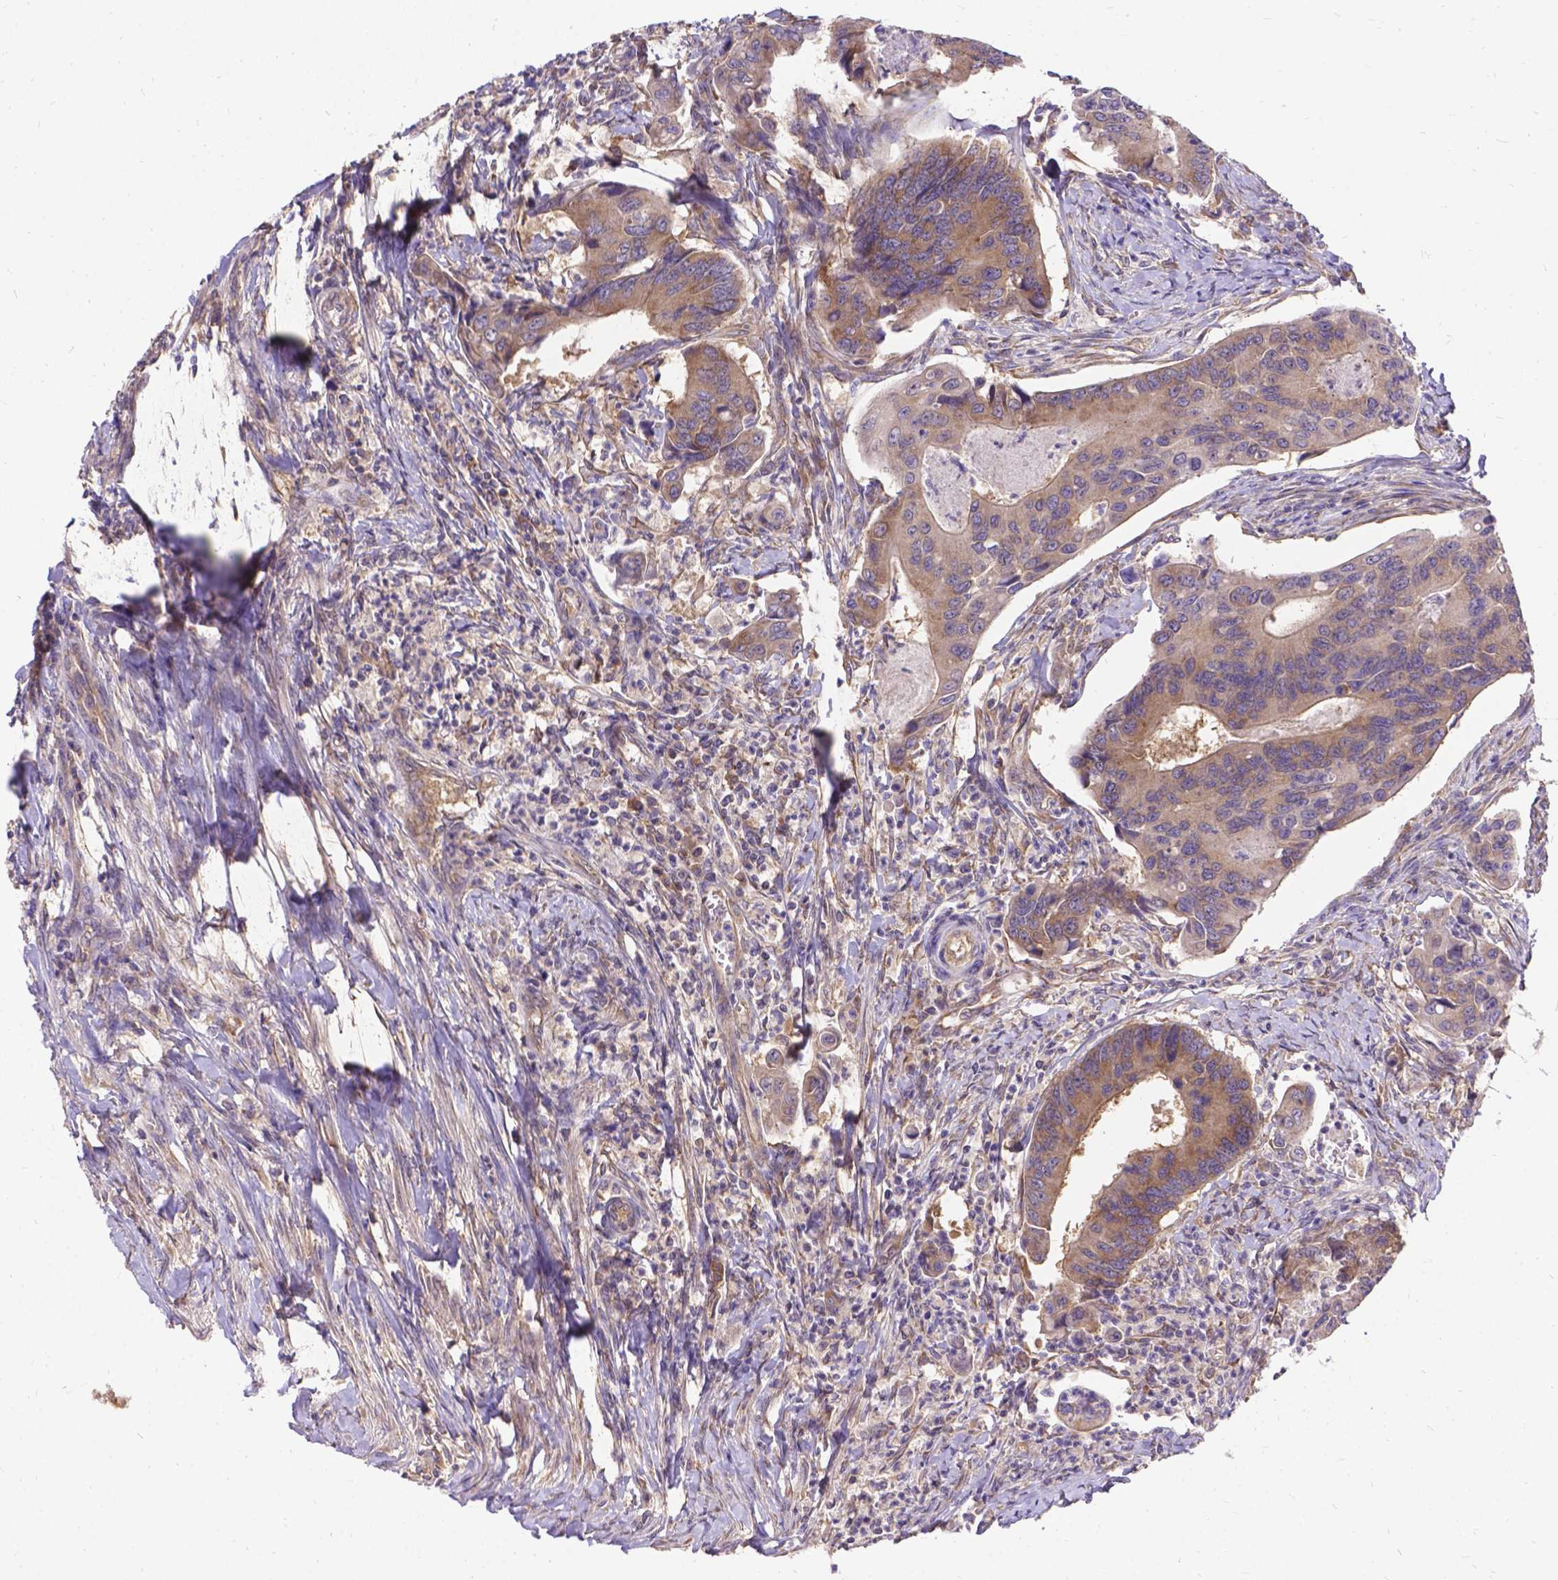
{"staining": {"intensity": "moderate", "quantity": ">75%", "location": "cytoplasmic/membranous"}, "tissue": "colorectal cancer", "cell_type": "Tumor cells", "image_type": "cancer", "snomed": [{"axis": "morphology", "description": "Adenocarcinoma, NOS"}, {"axis": "topography", "description": "Colon"}], "caption": "A high-resolution histopathology image shows immunohistochemistry (IHC) staining of adenocarcinoma (colorectal), which displays moderate cytoplasmic/membranous staining in approximately >75% of tumor cells. (Stains: DAB (3,3'-diaminobenzidine) in brown, nuclei in blue, Microscopy: brightfield microscopy at high magnification).", "gene": "DENND6A", "patient": {"sex": "female", "age": 67}}